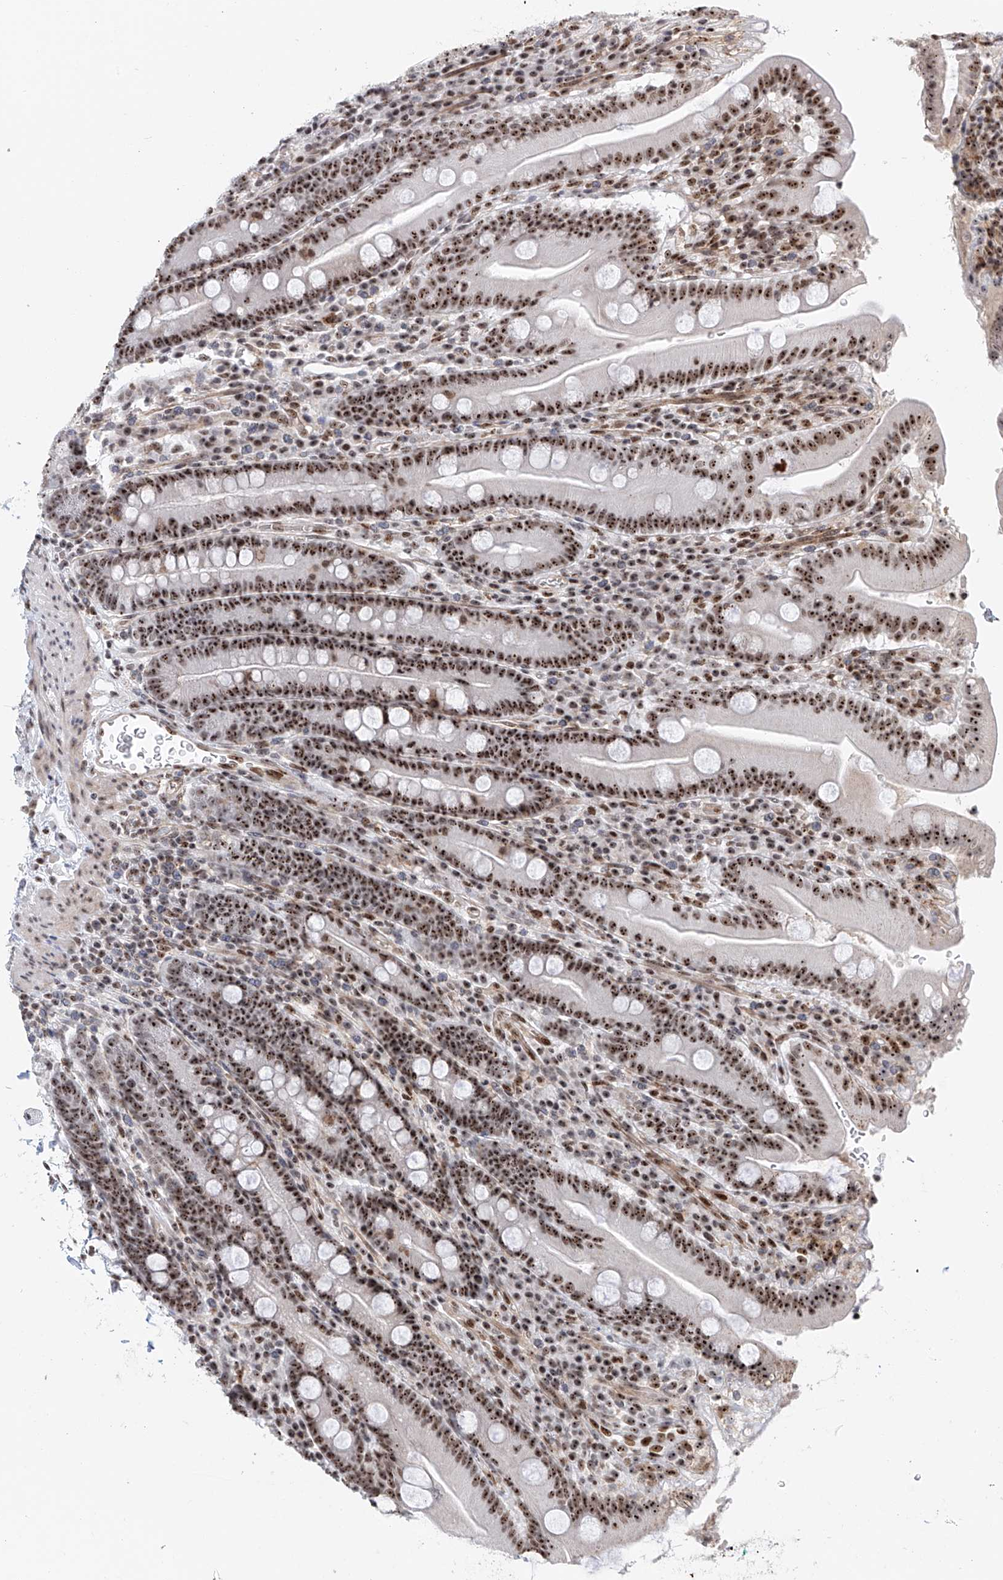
{"staining": {"intensity": "strong", "quantity": ">75%", "location": "cytoplasmic/membranous,nuclear"}, "tissue": "duodenum", "cell_type": "Glandular cells", "image_type": "normal", "snomed": [{"axis": "morphology", "description": "Normal tissue, NOS"}, {"axis": "topography", "description": "Duodenum"}], "caption": "A high amount of strong cytoplasmic/membranous,nuclear staining is present in about >75% of glandular cells in unremarkable duodenum.", "gene": "PRUNE2", "patient": {"sex": "male", "age": 35}}